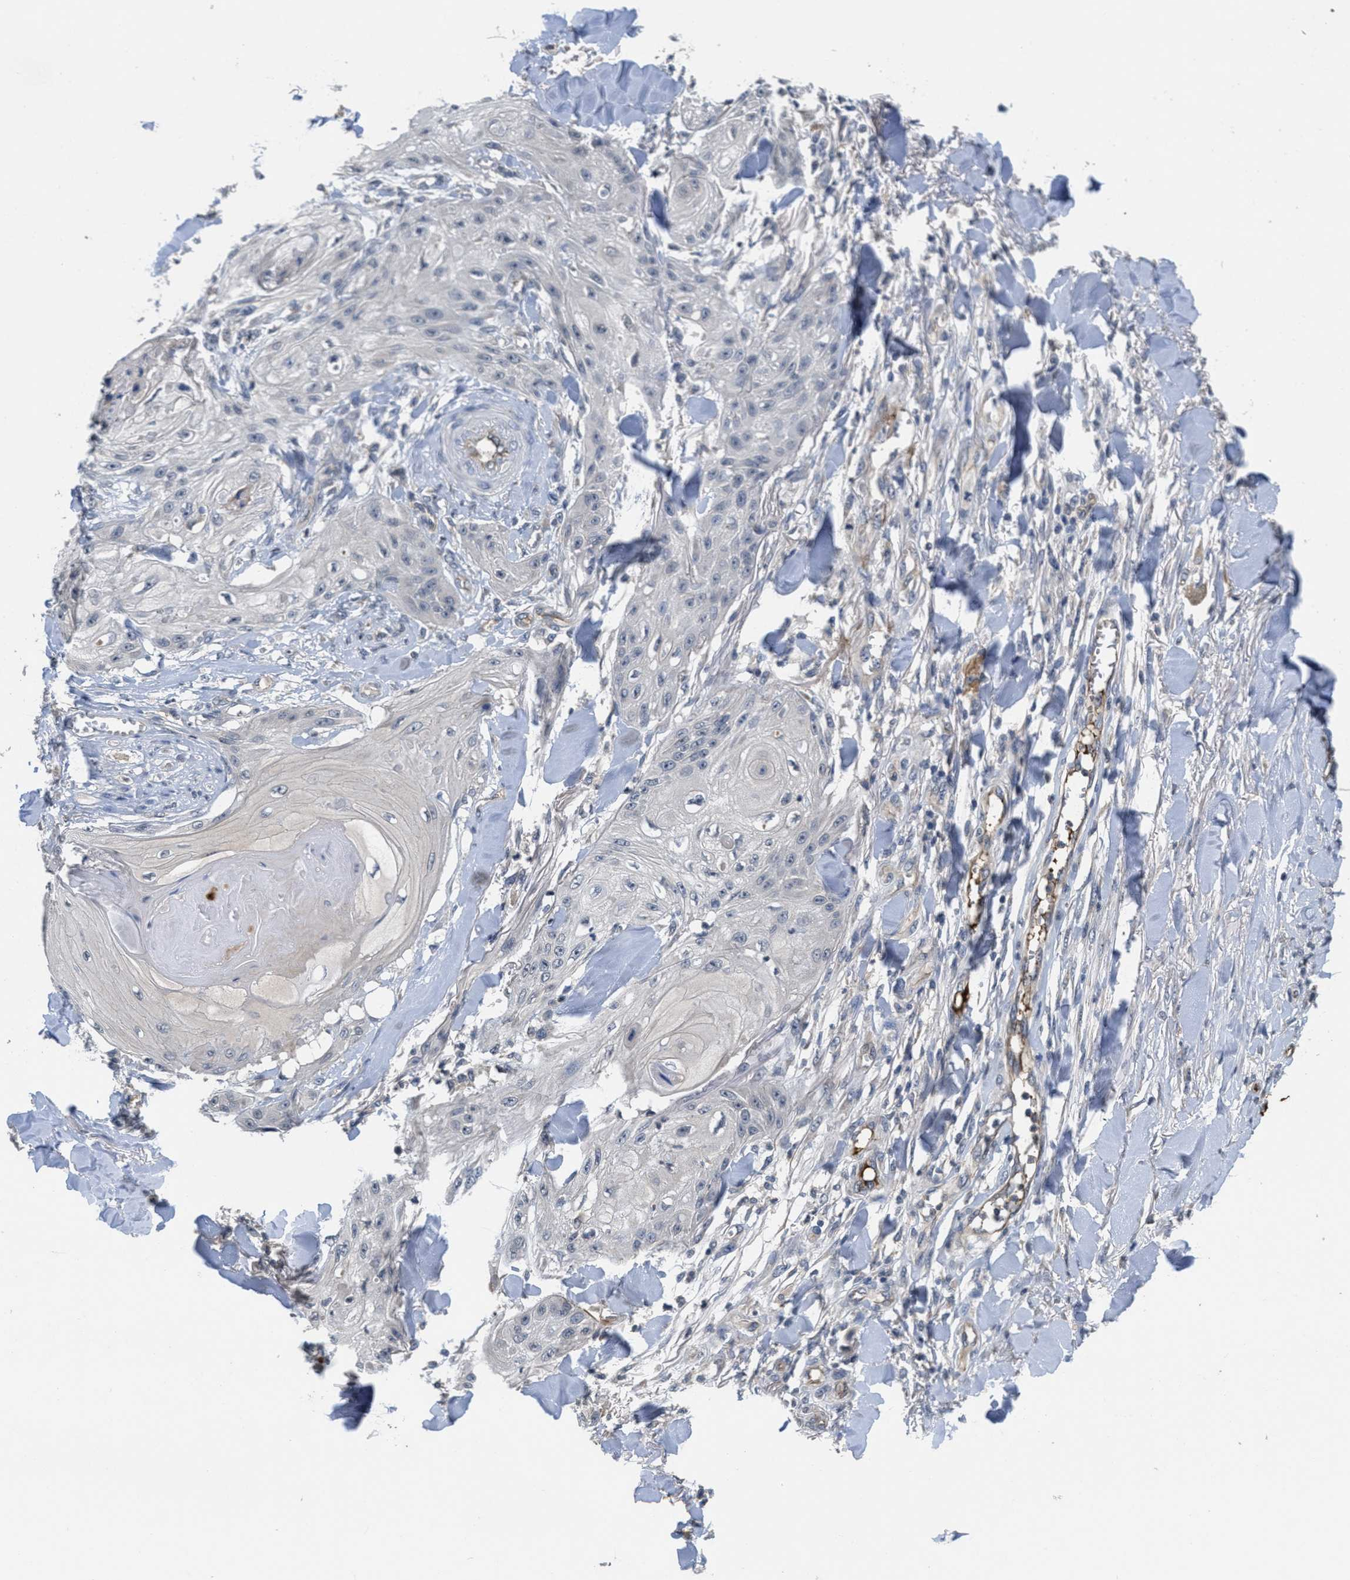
{"staining": {"intensity": "negative", "quantity": "none", "location": "none"}, "tissue": "skin cancer", "cell_type": "Tumor cells", "image_type": "cancer", "snomed": [{"axis": "morphology", "description": "Squamous cell carcinoma, NOS"}, {"axis": "topography", "description": "Skin"}], "caption": "Tumor cells show no significant protein positivity in squamous cell carcinoma (skin).", "gene": "ANGPT1", "patient": {"sex": "male", "age": 74}}